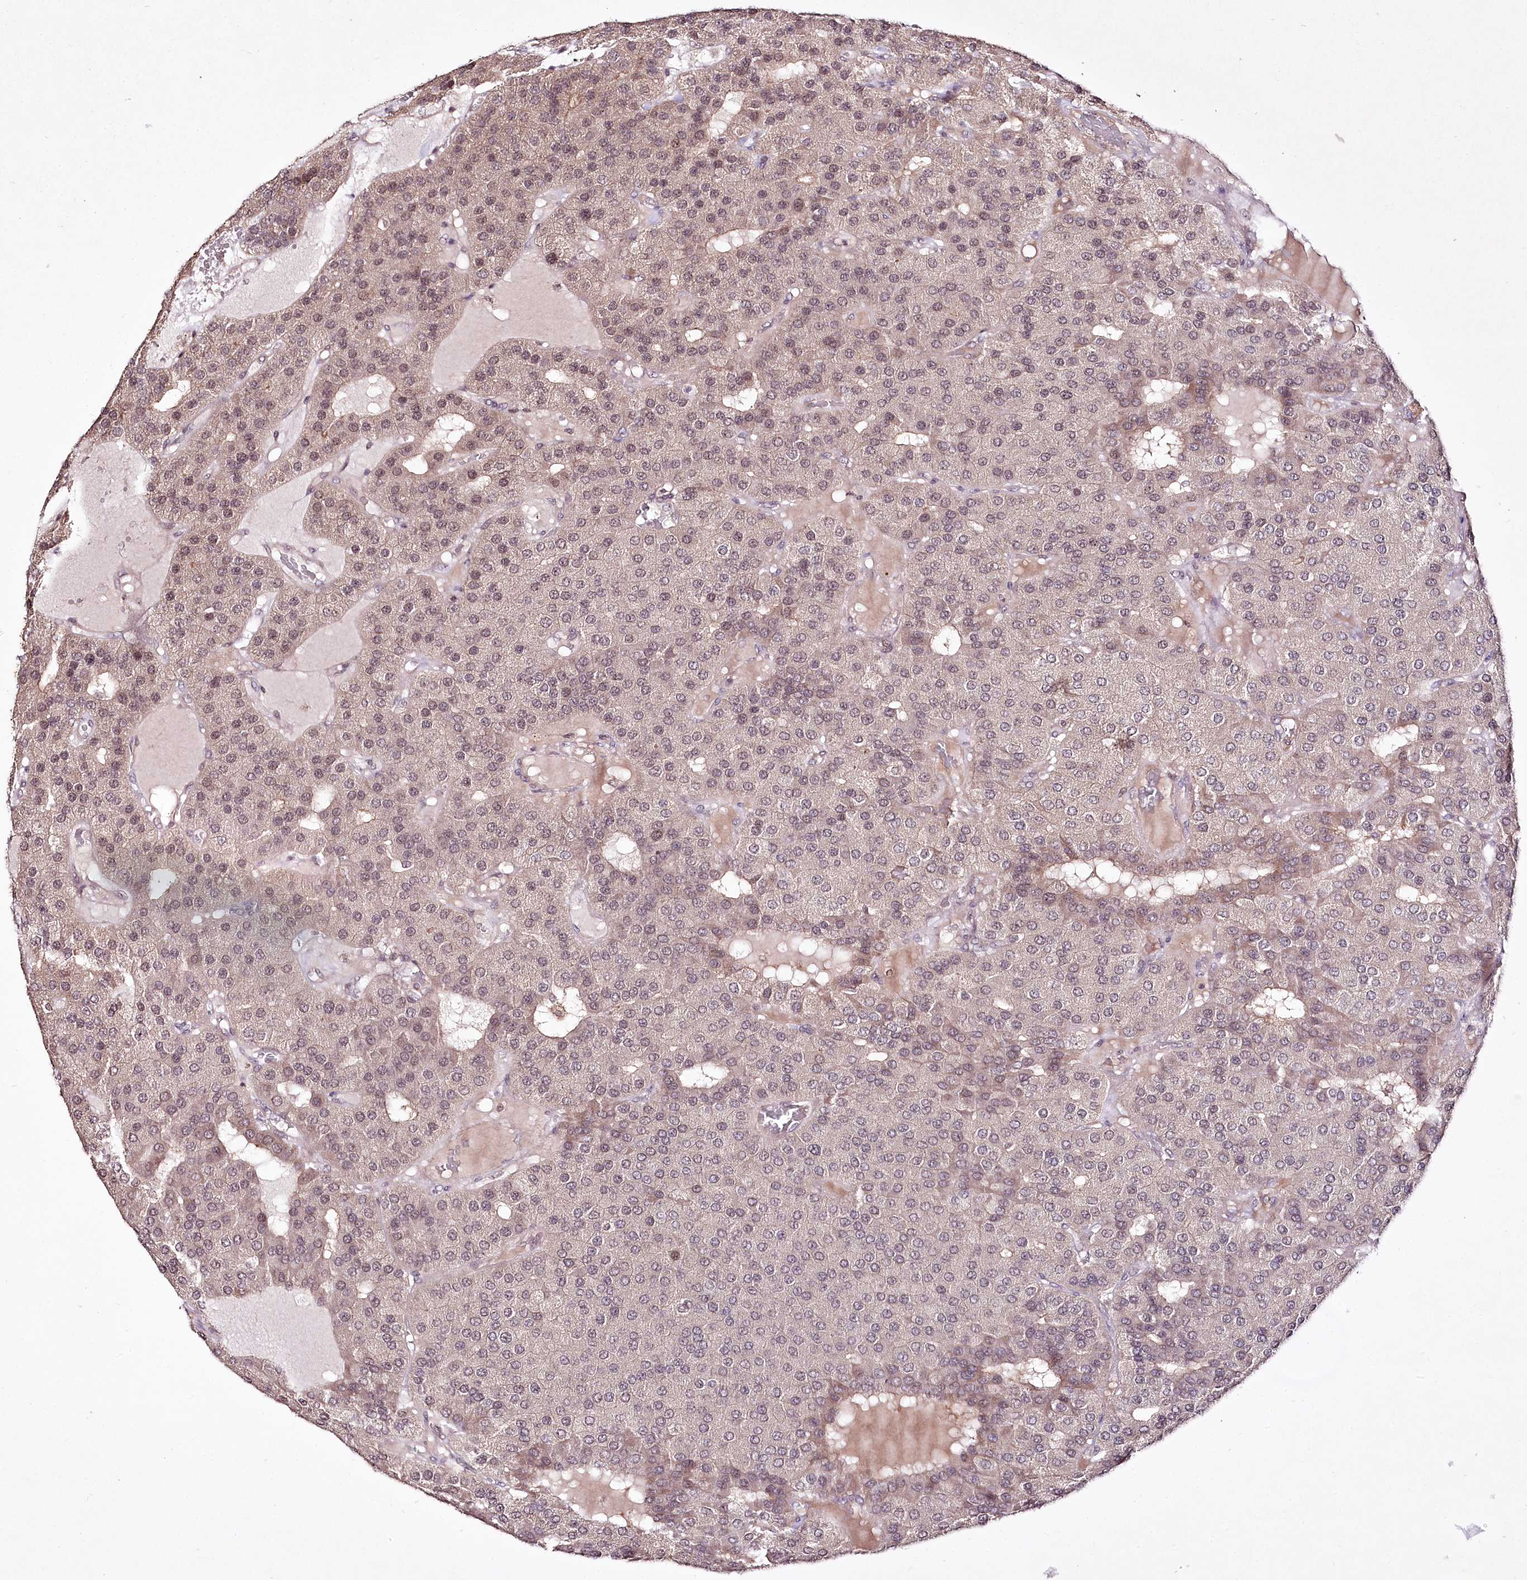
{"staining": {"intensity": "weak", "quantity": "25%-75%", "location": "nuclear"}, "tissue": "parathyroid gland", "cell_type": "Glandular cells", "image_type": "normal", "snomed": [{"axis": "morphology", "description": "Normal tissue, NOS"}, {"axis": "morphology", "description": "Adenoma, NOS"}, {"axis": "topography", "description": "Parathyroid gland"}], "caption": "A brown stain highlights weak nuclear expression of a protein in glandular cells of unremarkable parathyroid gland.", "gene": "CCDC59", "patient": {"sex": "female", "age": 86}}